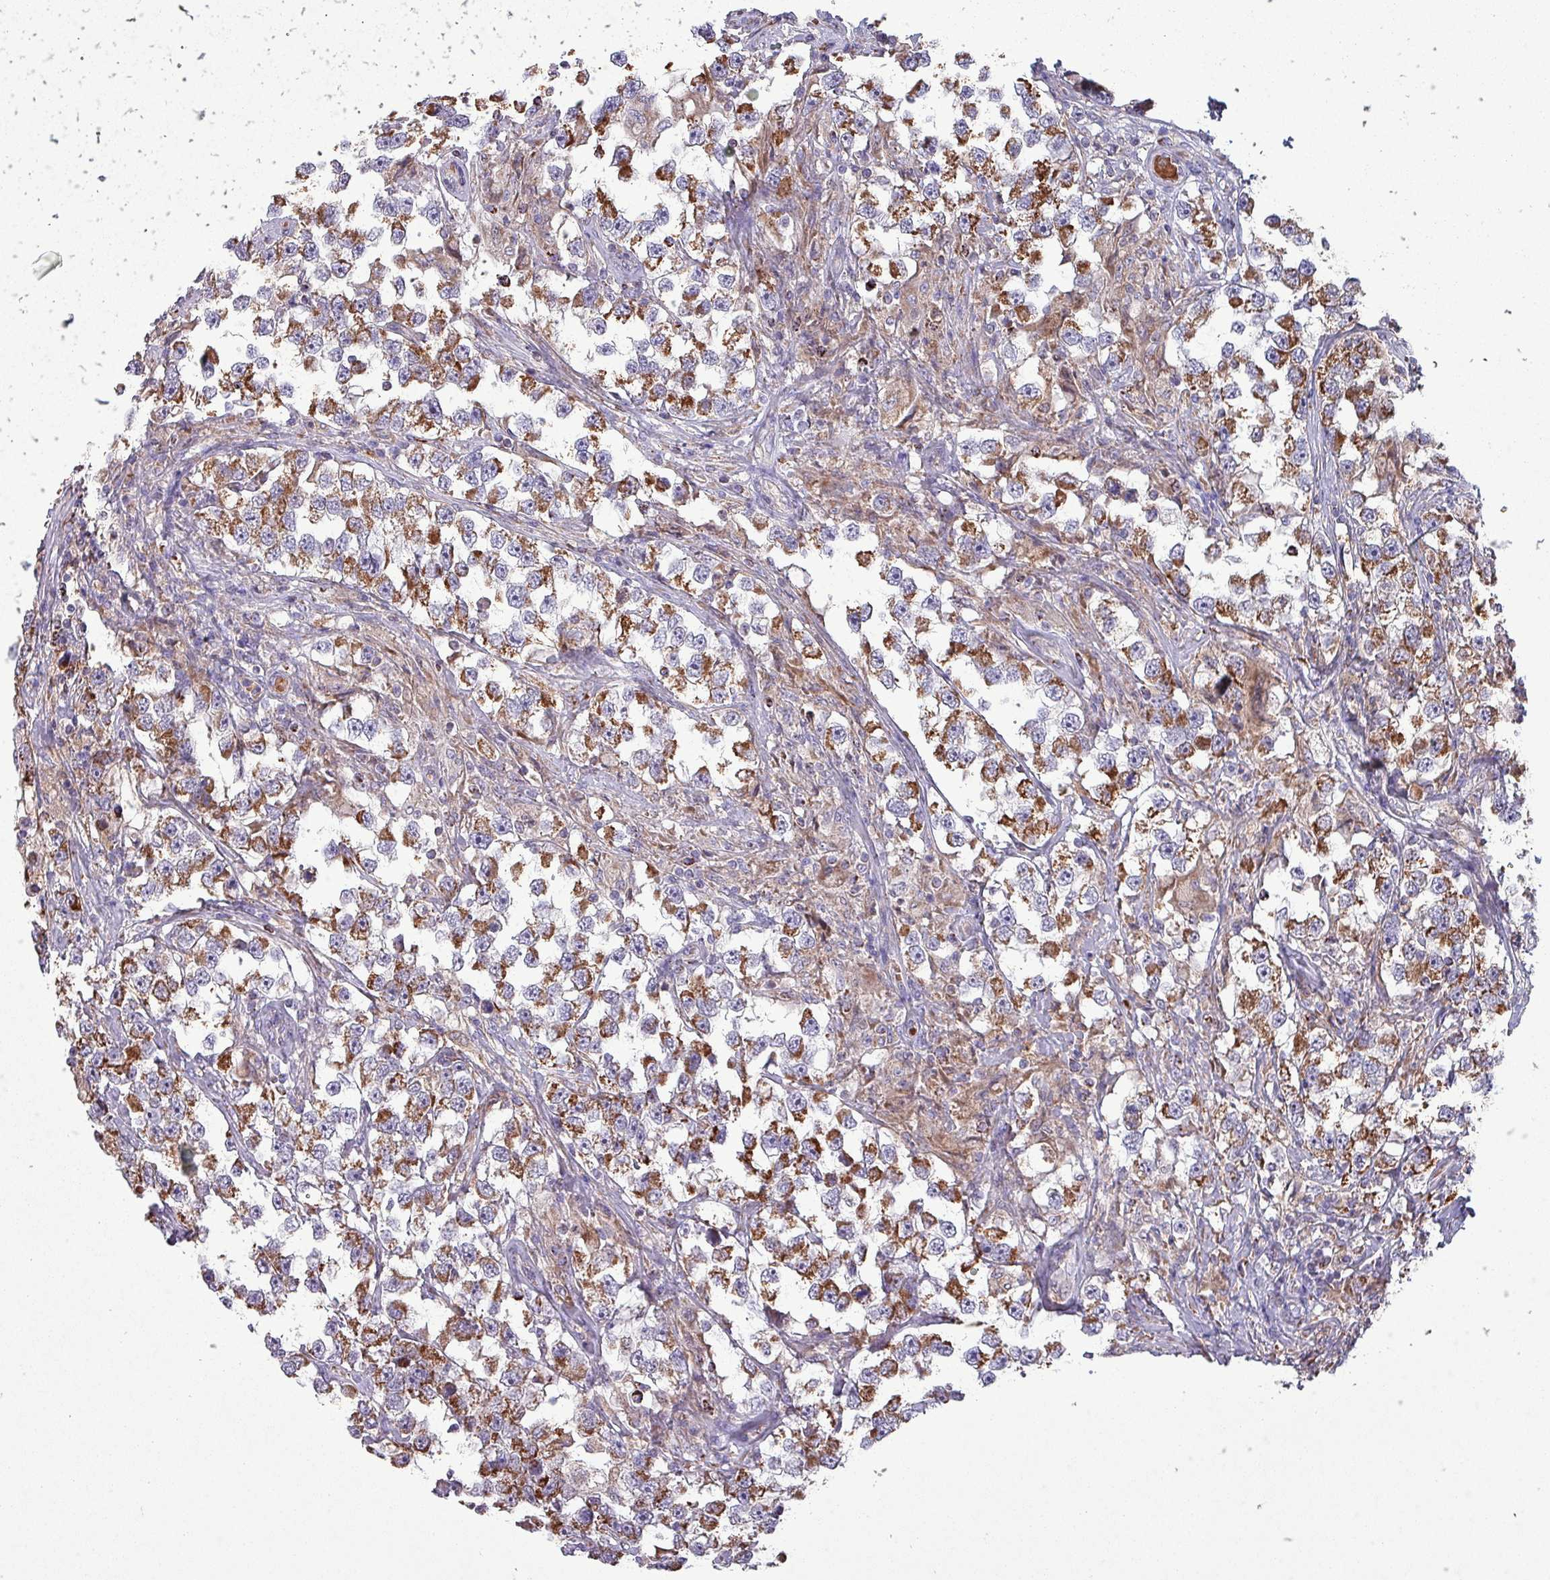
{"staining": {"intensity": "strong", "quantity": ">75%", "location": "cytoplasmic/membranous"}, "tissue": "testis cancer", "cell_type": "Tumor cells", "image_type": "cancer", "snomed": [{"axis": "morphology", "description": "Seminoma, NOS"}, {"axis": "topography", "description": "Testis"}], "caption": "Human testis cancer stained for a protein (brown) displays strong cytoplasmic/membranous positive expression in about >75% of tumor cells.", "gene": "ZNF322", "patient": {"sex": "male", "age": 46}}